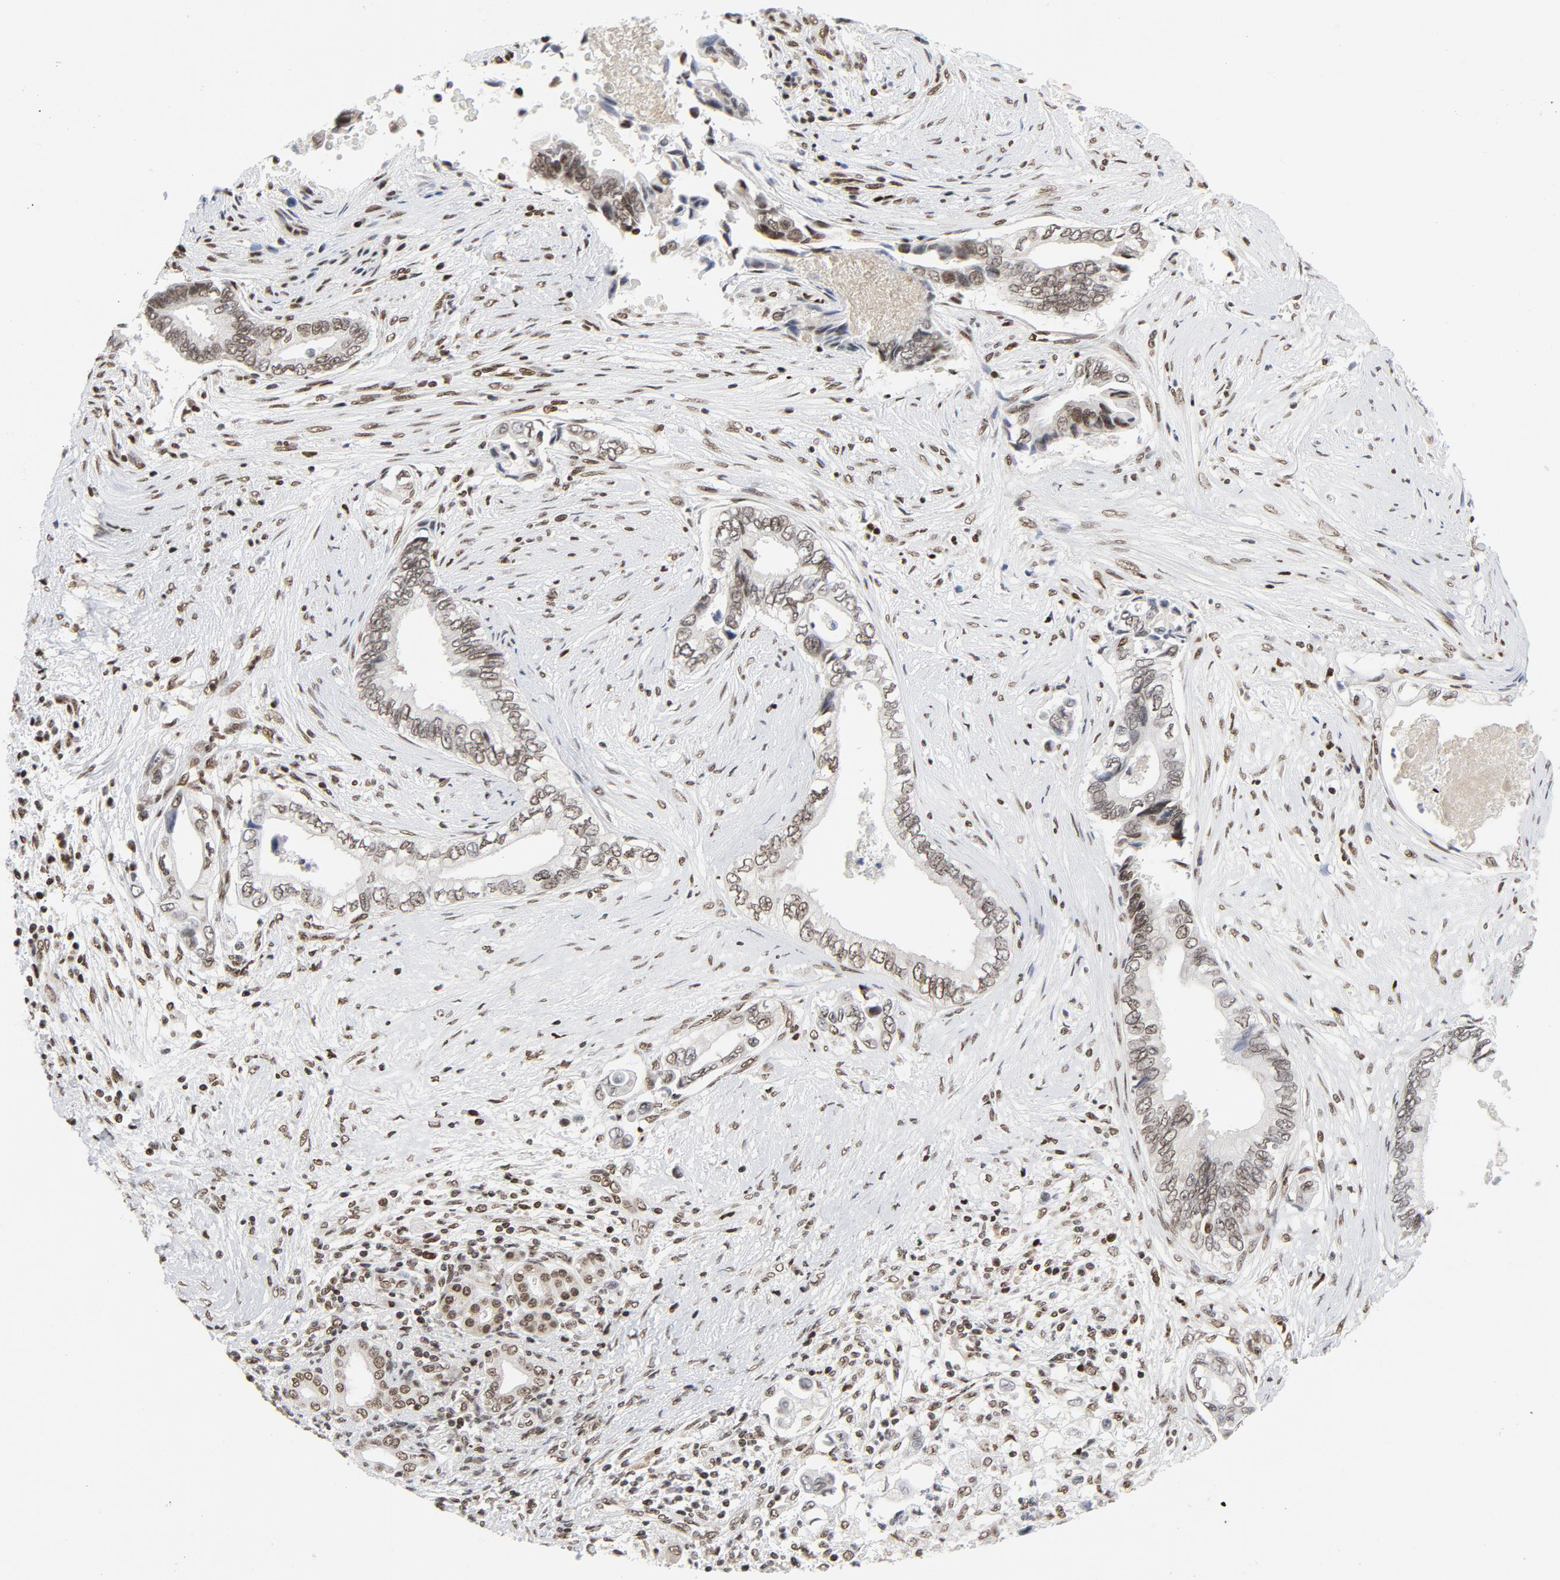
{"staining": {"intensity": "moderate", "quantity": ">75%", "location": "nuclear"}, "tissue": "pancreatic cancer", "cell_type": "Tumor cells", "image_type": "cancer", "snomed": [{"axis": "morphology", "description": "Adenocarcinoma, NOS"}, {"axis": "topography", "description": "Pancreas"}], "caption": "Immunohistochemistry (IHC) (DAB) staining of human pancreatic adenocarcinoma reveals moderate nuclear protein positivity in about >75% of tumor cells. (DAB (3,3'-diaminobenzidine) IHC, brown staining for protein, blue staining for nuclei).", "gene": "ERCC1", "patient": {"sex": "female", "age": 66}}